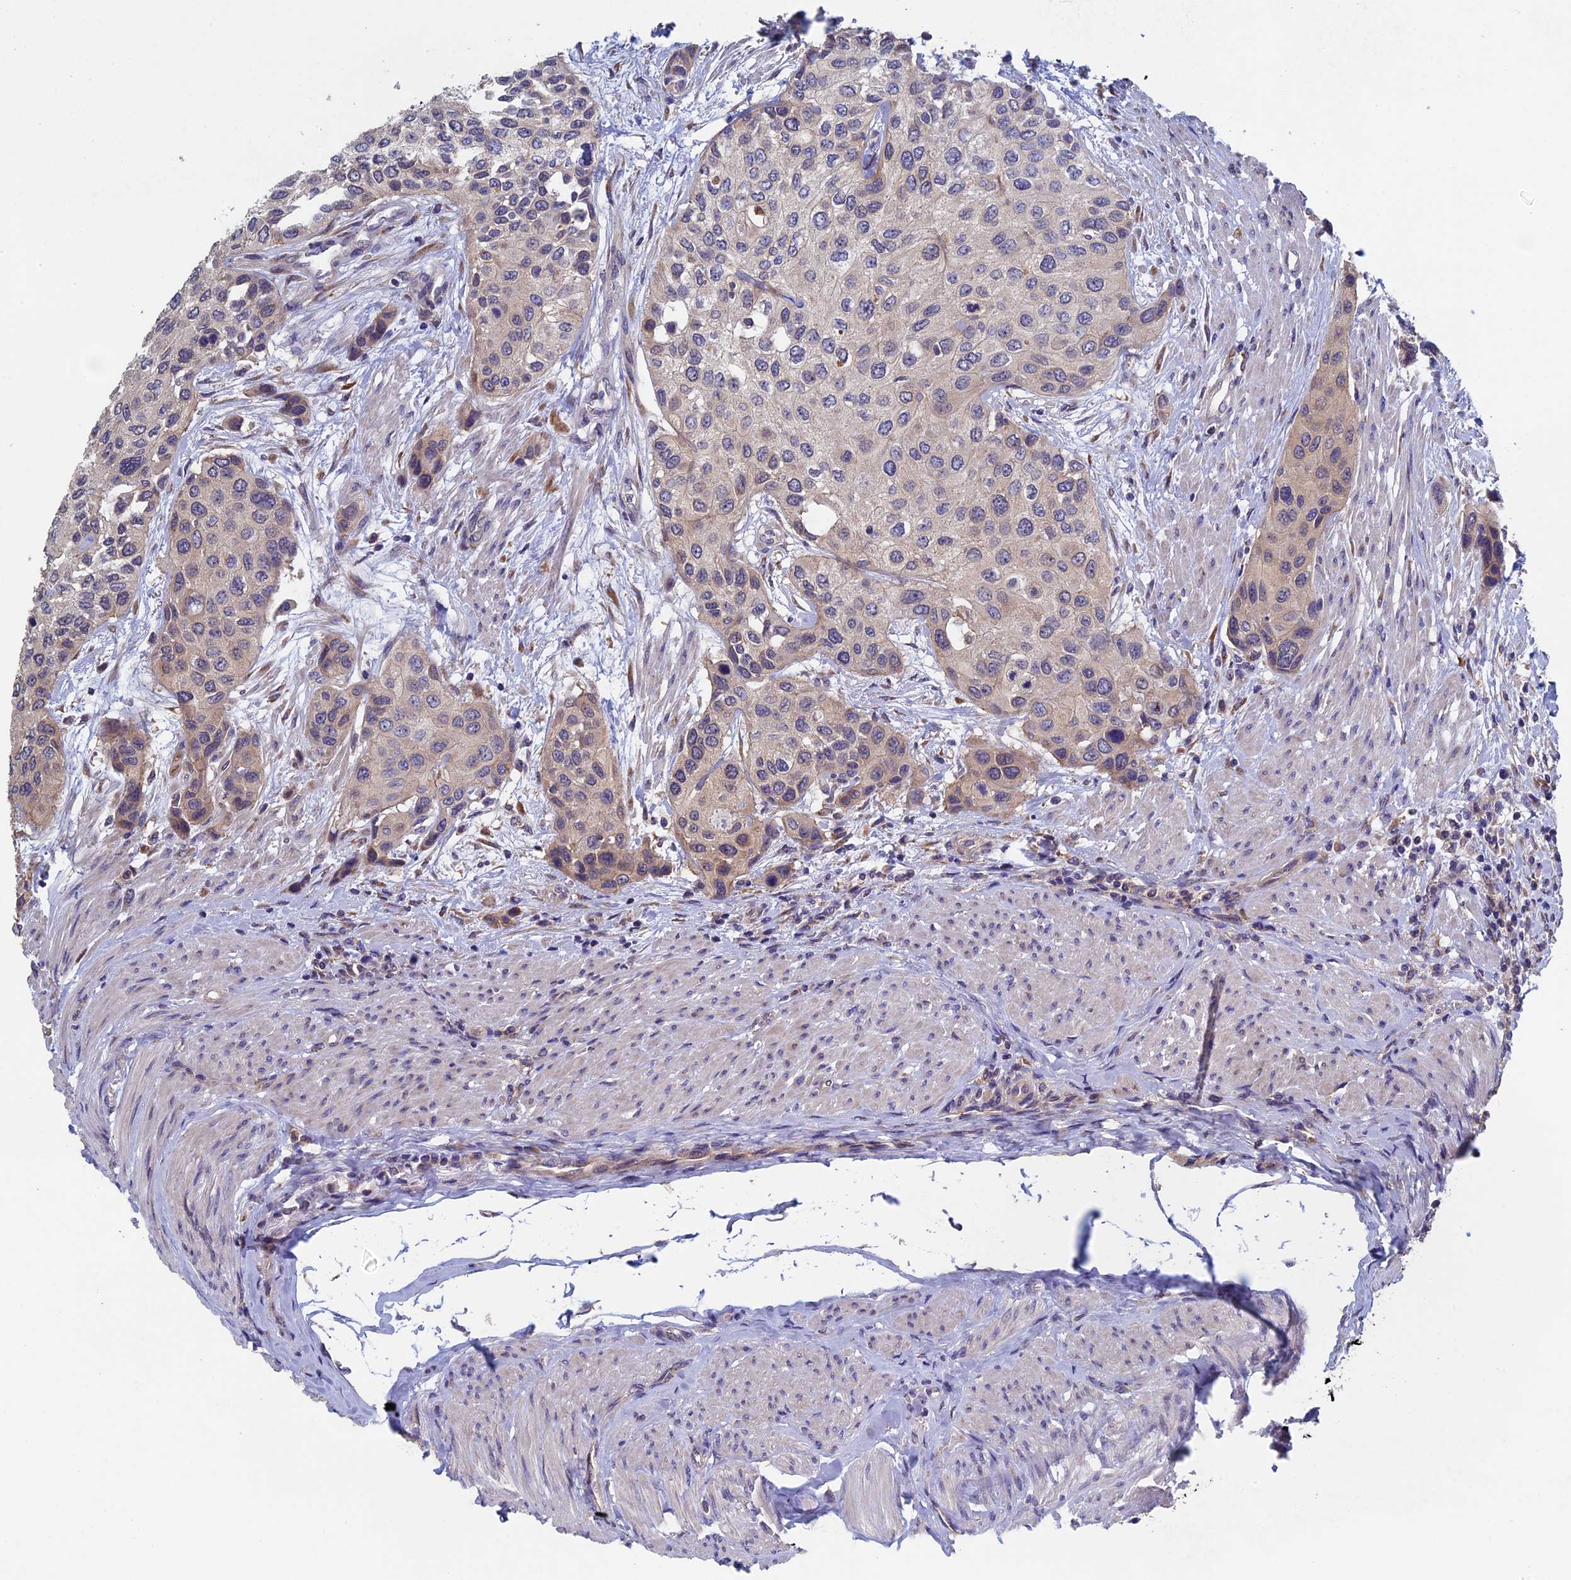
{"staining": {"intensity": "negative", "quantity": "none", "location": "none"}, "tissue": "urothelial cancer", "cell_type": "Tumor cells", "image_type": "cancer", "snomed": [{"axis": "morphology", "description": "Normal tissue, NOS"}, {"axis": "morphology", "description": "Urothelial carcinoma, High grade"}, {"axis": "topography", "description": "Vascular tissue"}, {"axis": "topography", "description": "Urinary bladder"}], "caption": "IHC of urothelial carcinoma (high-grade) shows no expression in tumor cells.", "gene": "LCMT1", "patient": {"sex": "female", "age": 56}}